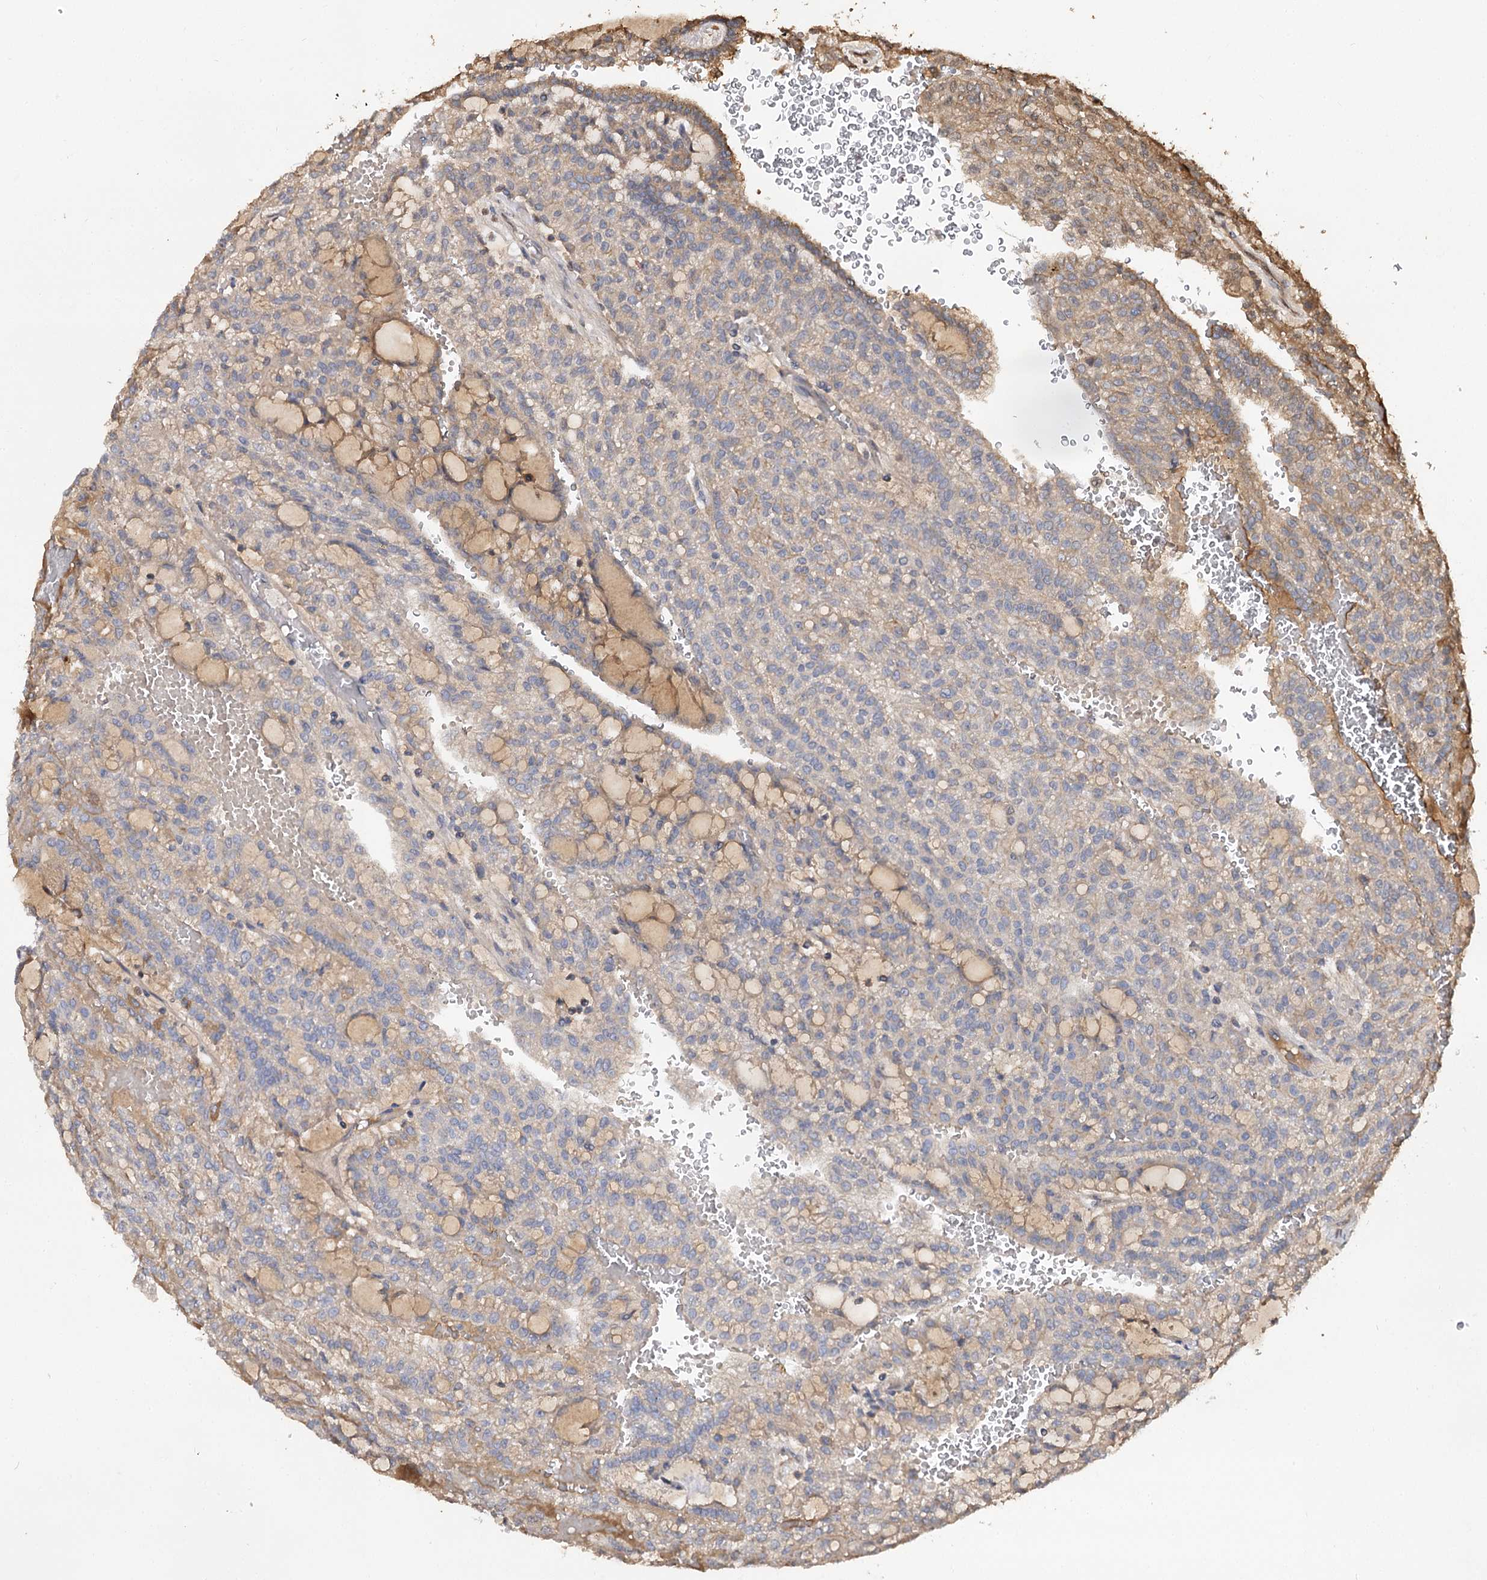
{"staining": {"intensity": "moderate", "quantity": "<25%", "location": "cytoplasmic/membranous"}, "tissue": "renal cancer", "cell_type": "Tumor cells", "image_type": "cancer", "snomed": [{"axis": "morphology", "description": "Adenocarcinoma, NOS"}, {"axis": "topography", "description": "Kidney"}], "caption": "There is low levels of moderate cytoplasmic/membranous positivity in tumor cells of renal cancer, as demonstrated by immunohistochemical staining (brown color).", "gene": "ARL13A", "patient": {"sex": "male", "age": 63}}